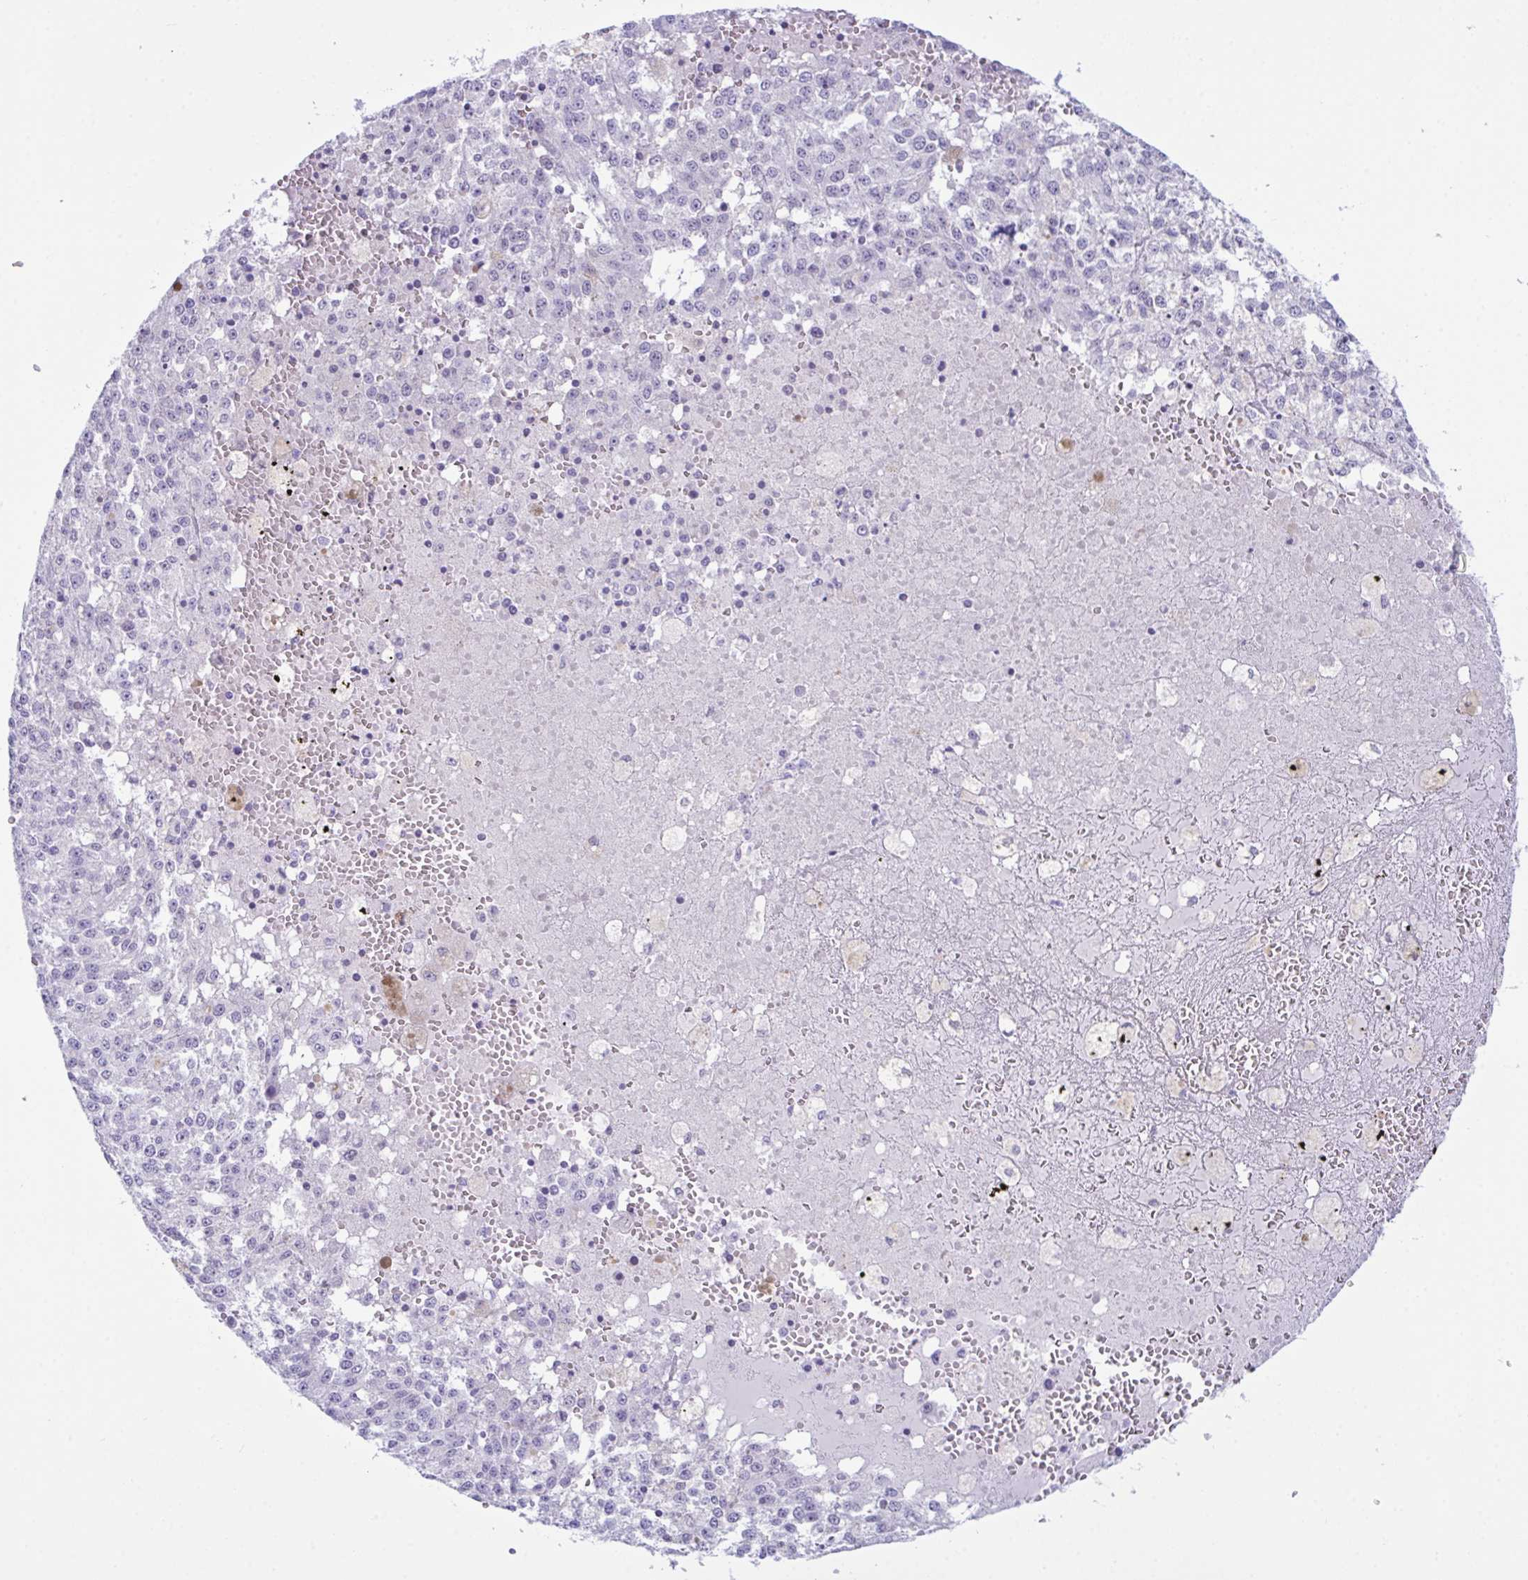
{"staining": {"intensity": "negative", "quantity": "none", "location": "none"}, "tissue": "melanoma", "cell_type": "Tumor cells", "image_type": "cancer", "snomed": [{"axis": "morphology", "description": "Malignant melanoma, Metastatic site"}, {"axis": "topography", "description": "Lymph node"}], "caption": "Image shows no protein expression in tumor cells of melanoma tissue. (Stains: DAB (3,3'-diaminobenzidine) immunohistochemistry with hematoxylin counter stain, Microscopy: brightfield microscopy at high magnification).", "gene": "BBS1", "patient": {"sex": "female", "age": 64}}